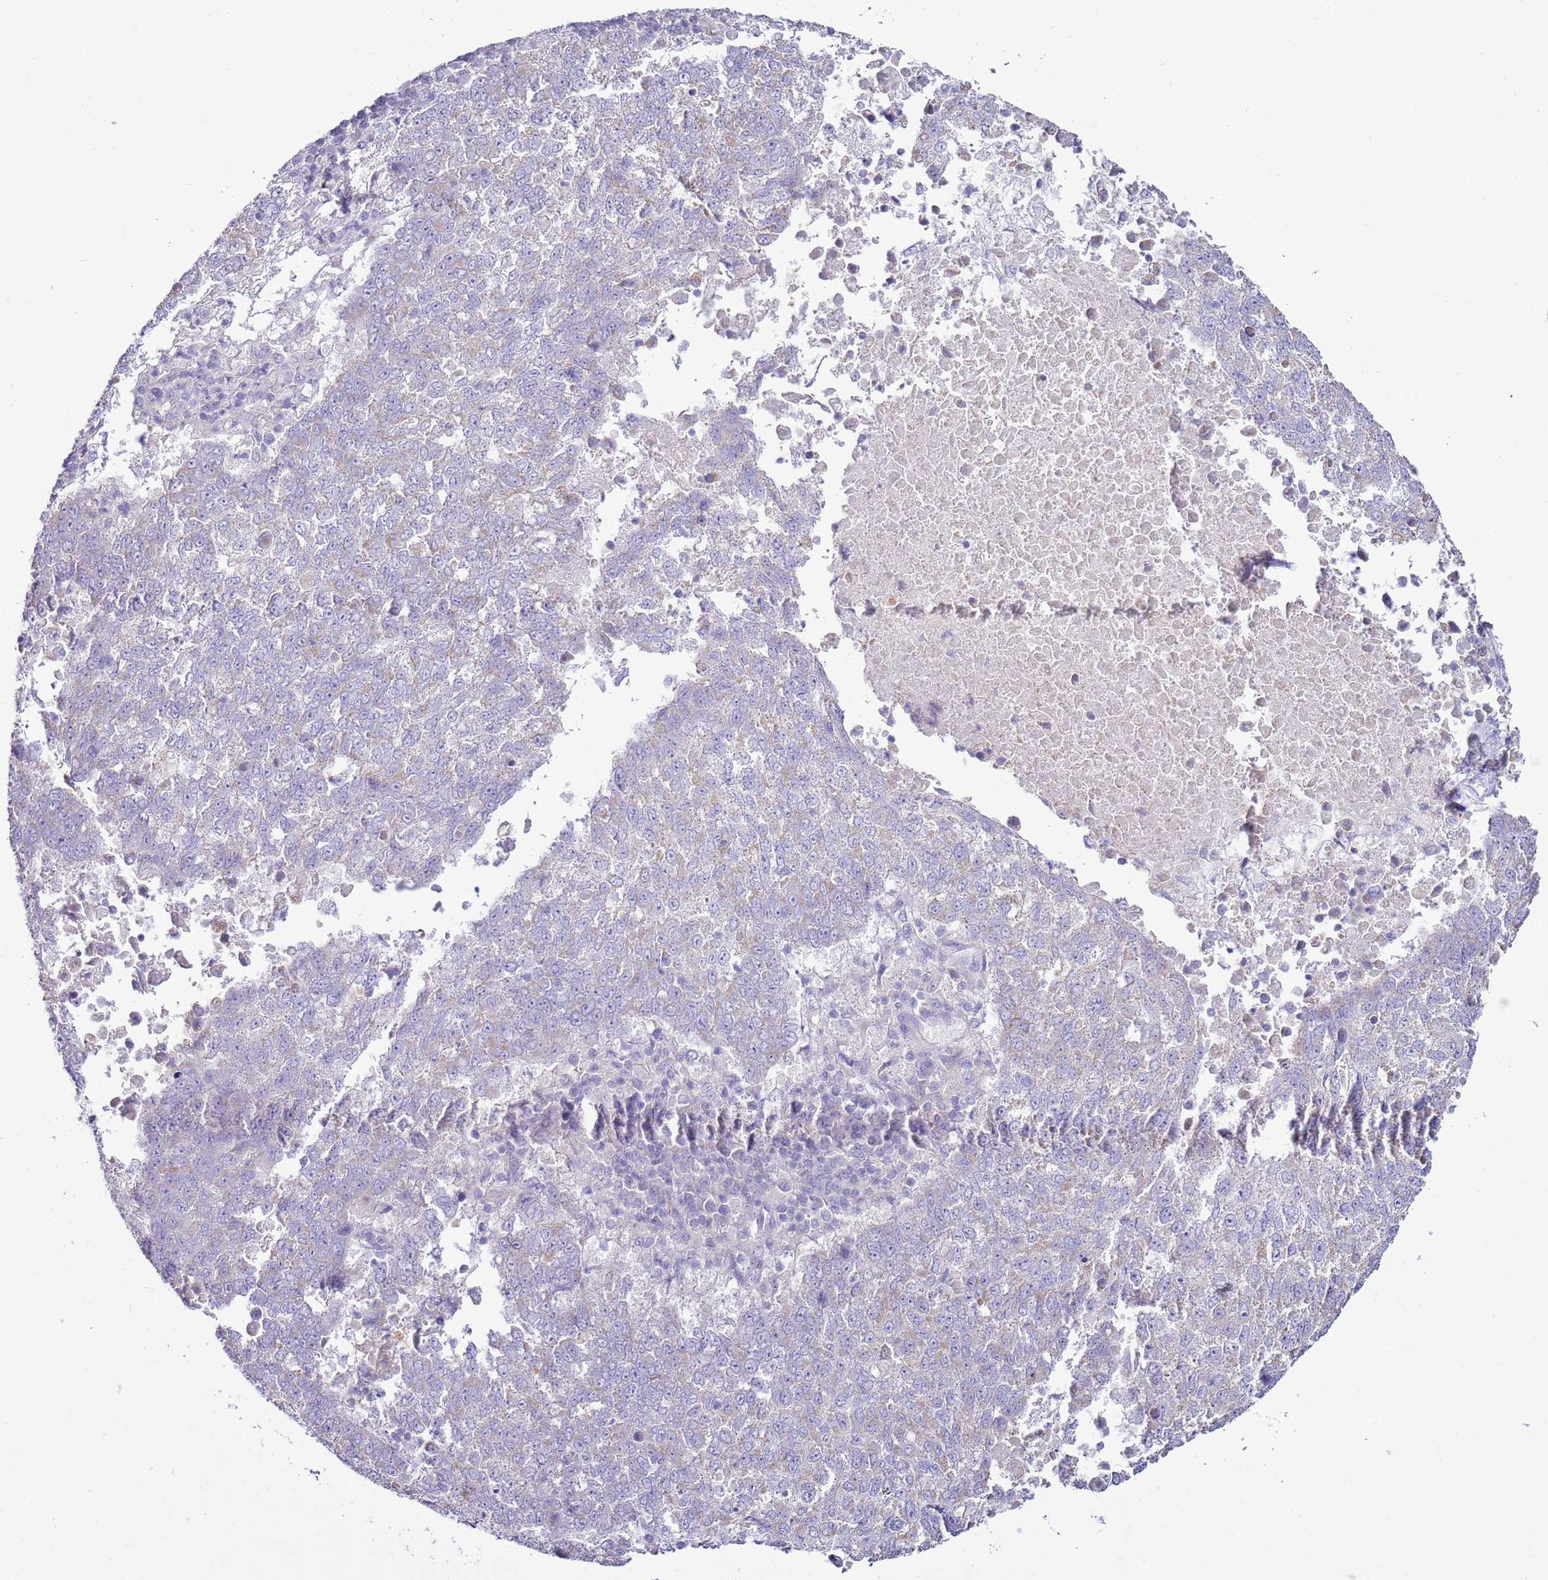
{"staining": {"intensity": "negative", "quantity": "none", "location": "none"}, "tissue": "lung cancer", "cell_type": "Tumor cells", "image_type": "cancer", "snomed": [{"axis": "morphology", "description": "Squamous cell carcinoma, NOS"}, {"axis": "topography", "description": "Lung"}], "caption": "DAB (3,3'-diaminobenzidine) immunohistochemical staining of human lung cancer reveals no significant positivity in tumor cells. The staining was performed using DAB (3,3'-diaminobenzidine) to visualize the protein expression in brown, while the nuclei were stained in blue with hematoxylin (Magnification: 20x).", "gene": "TRAPPC4", "patient": {"sex": "male", "age": 73}}